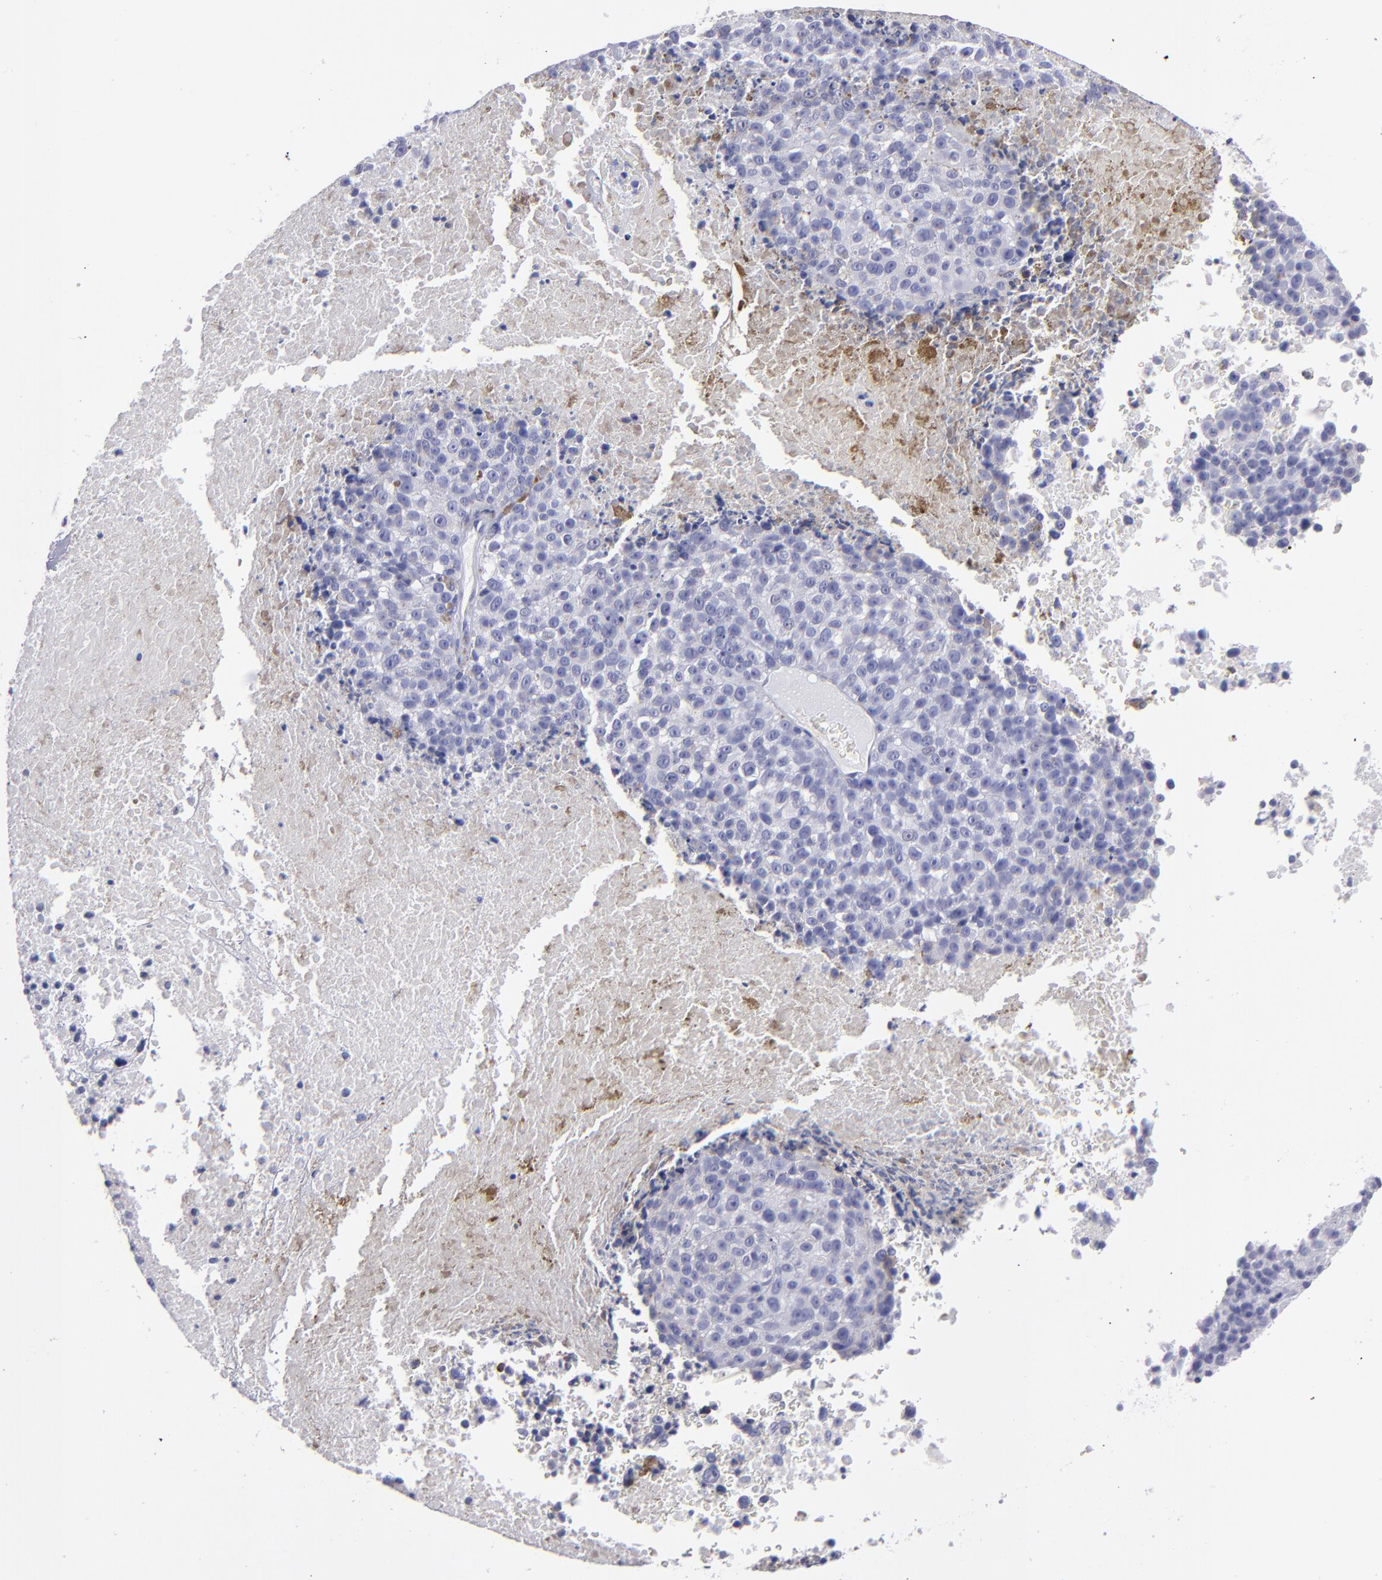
{"staining": {"intensity": "negative", "quantity": "none", "location": "none"}, "tissue": "melanoma", "cell_type": "Tumor cells", "image_type": "cancer", "snomed": [{"axis": "morphology", "description": "Malignant melanoma, Metastatic site"}, {"axis": "topography", "description": "Cerebral cortex"}], "caption": "Tumor cells show no significant protein staining in malignant melanoma (metastatic site).", "gene": "MB", "patient": {"sex": "female", "age": 52}}